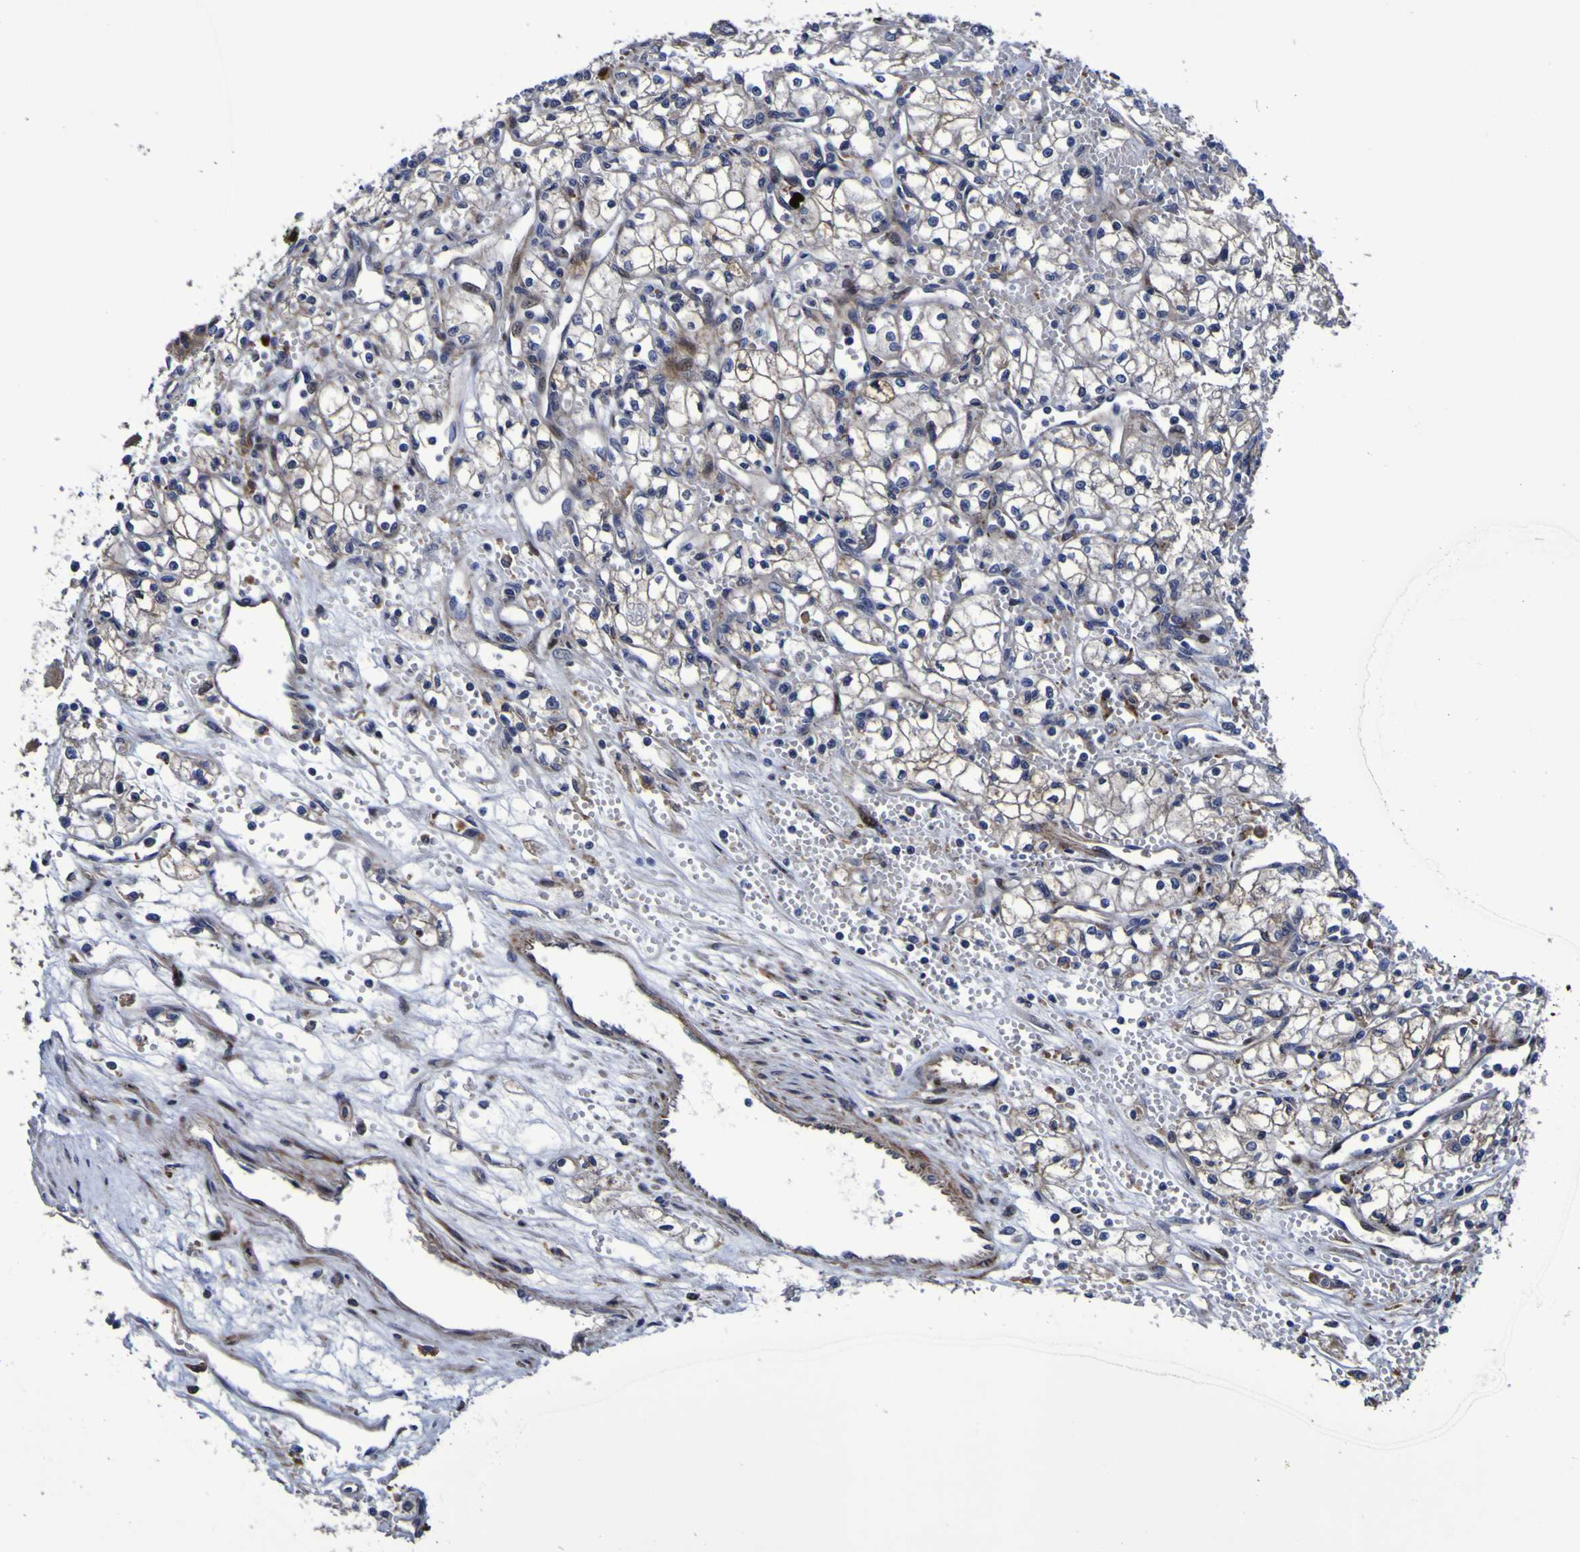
{"staining": {"intensity": "moderate", "quantity": ">75%", "location": "cytoplasmic/membranous"}, "tissue": "renal cancer", "cell_type": "Tumor cells", "image_type": "cancer", "snomed": [{"axis": "morphology", "description": "Normal tissue, NOS"}, {"axis": "morphology", "description": "Adenocarcinoma, NOS"}, {"axis": "topography", "description": "Kidney"}], "caption": "Protein staining by immunohistochemistry (IHC) displays moderate cytoplasmic/membranous positivity in approximately >75% of tumor cells in renal cancer (adenocarcinoma).", "gene": "MGLL", "patient": {"sex": "male", "age": 59}}